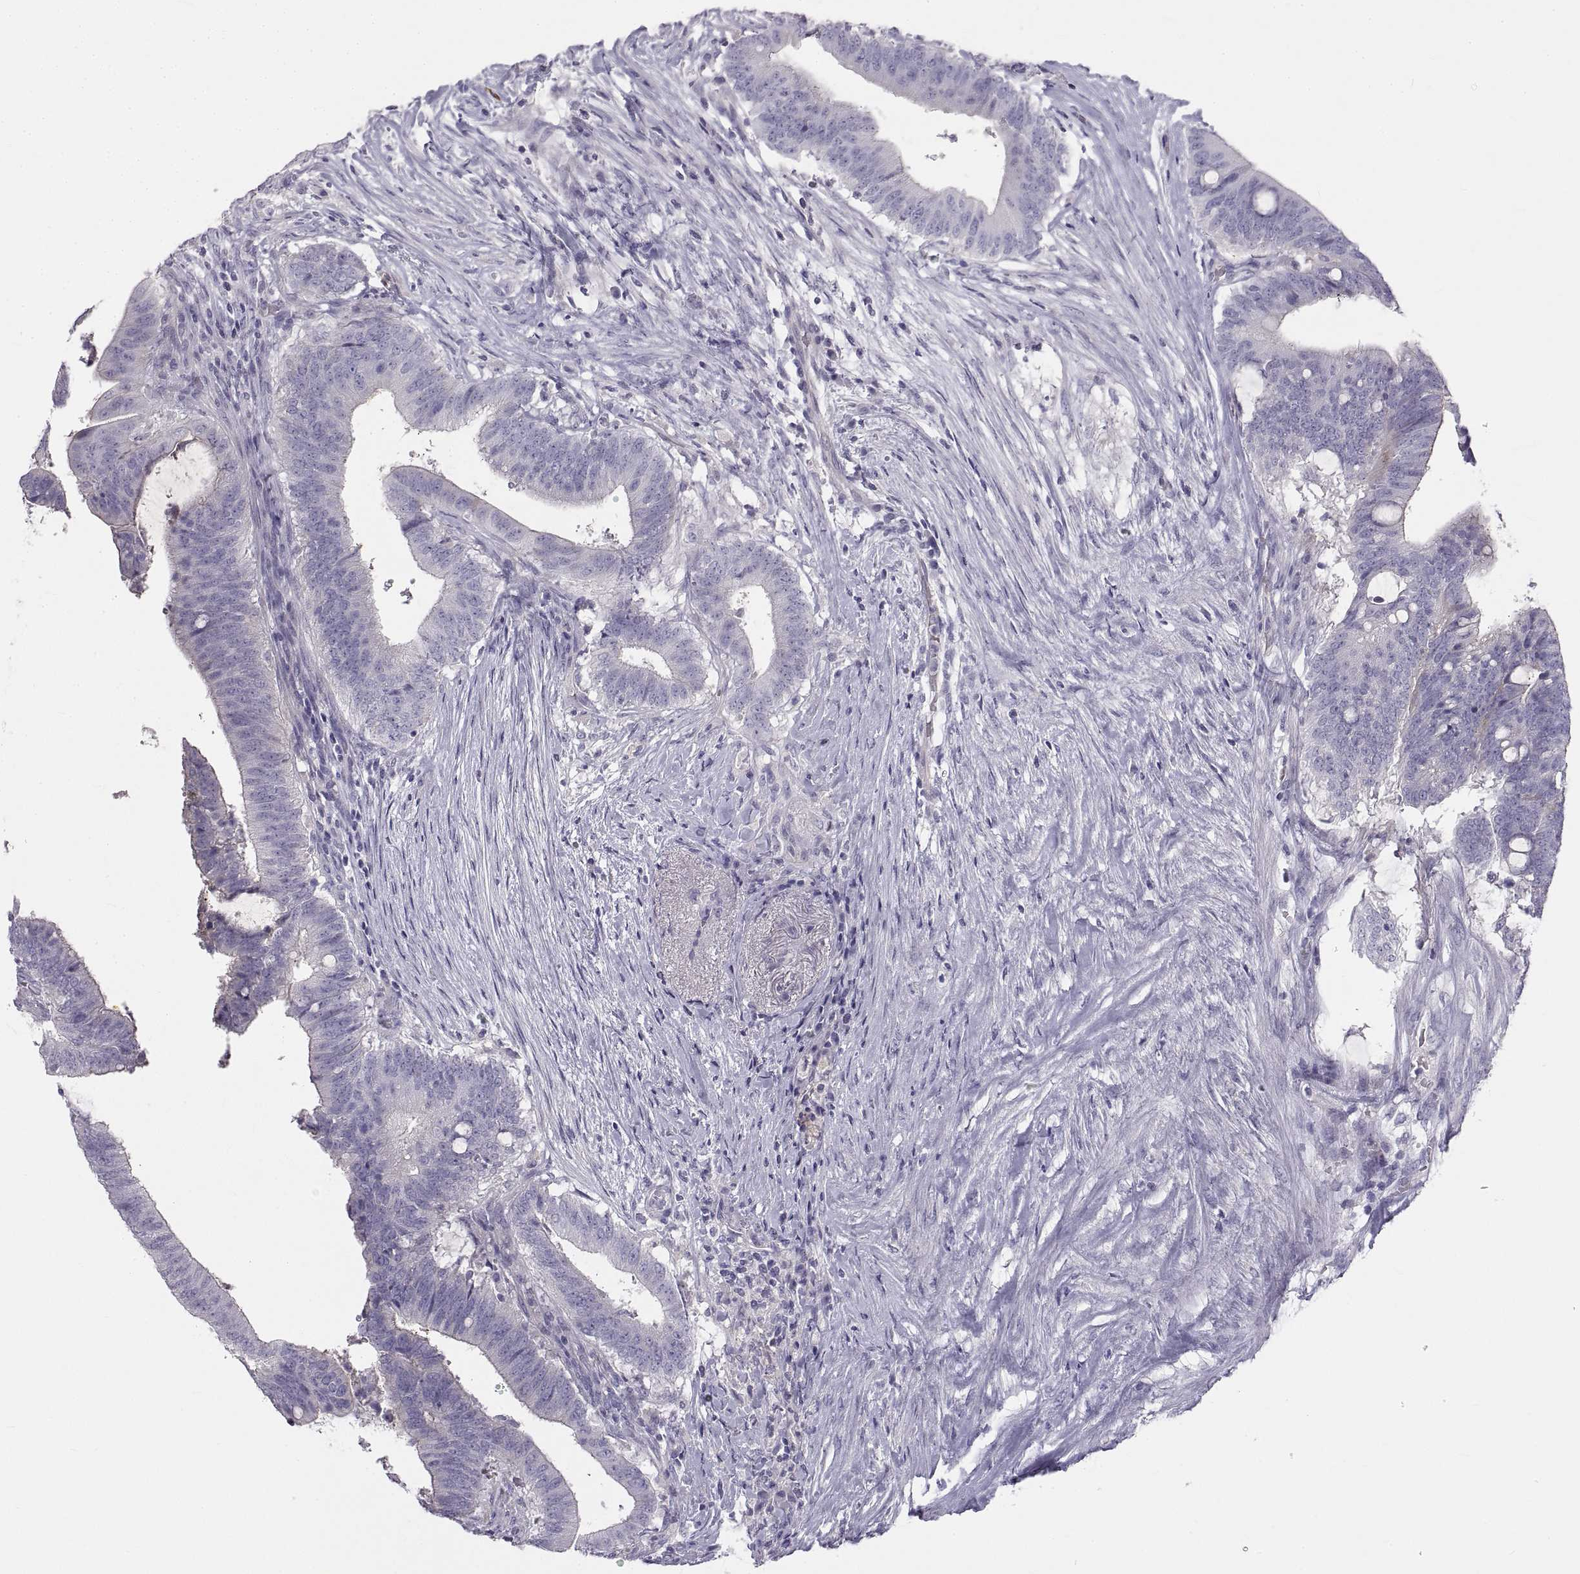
{"staining": {"intensity": "negative", "quantity": "none", "location": "none"}, "tissue": "colorectal cancer", "cell_type": "Tumor cells", "image_type": "cancer", "snomed": [{"axis": "morphology", "description": "Adenocarcinoma, NOS"}, {"axis": "topography", "description": "Colon"}], "caption": "IHC of colorectal adenocarcinoma displays no staining in tumor cells.", "gene": "CRYBB3", "patient": {"sex": "female", "age": 43}}